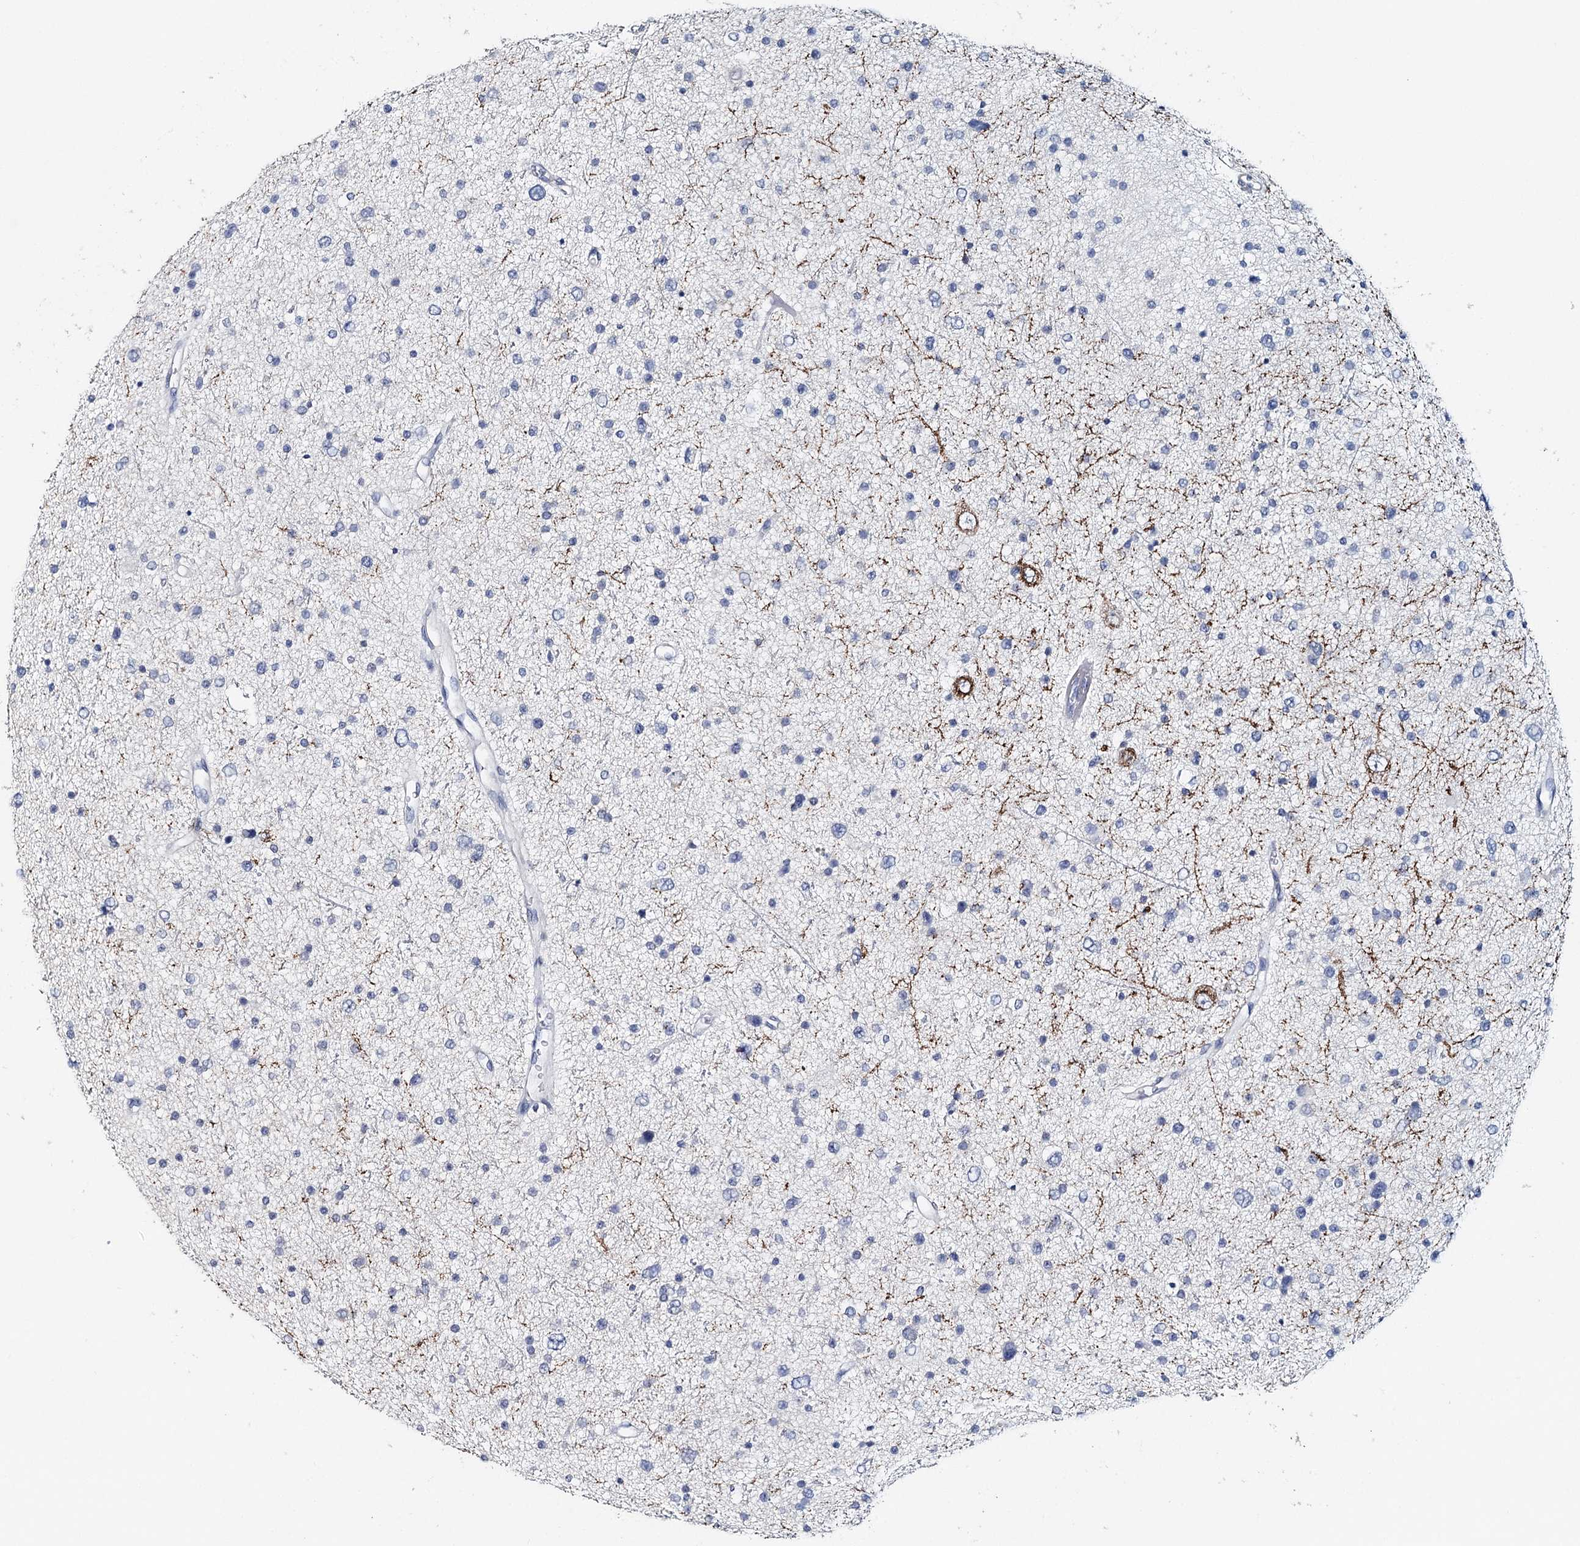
{"staining": {"intensity": "negative", "quantity": "none", "location": "none"}, "tissue": "glioma", "cell_type": "Tumor cells", "image_type": "cancer", "snomed": [{"axis": "morphology", "description": "Glioma, malignant, Low grade"}, {"axis": "topography", "description": "Brain"}], "caption": "High magnification brightfield microscopy of malignant low-grade glioma stained with DAB (brown) and counterstained with hematoxylin (blue): tumor cells show no significant expression.", "gene": "SYNPO", "patient": {"sex": "female", "age": 37}}